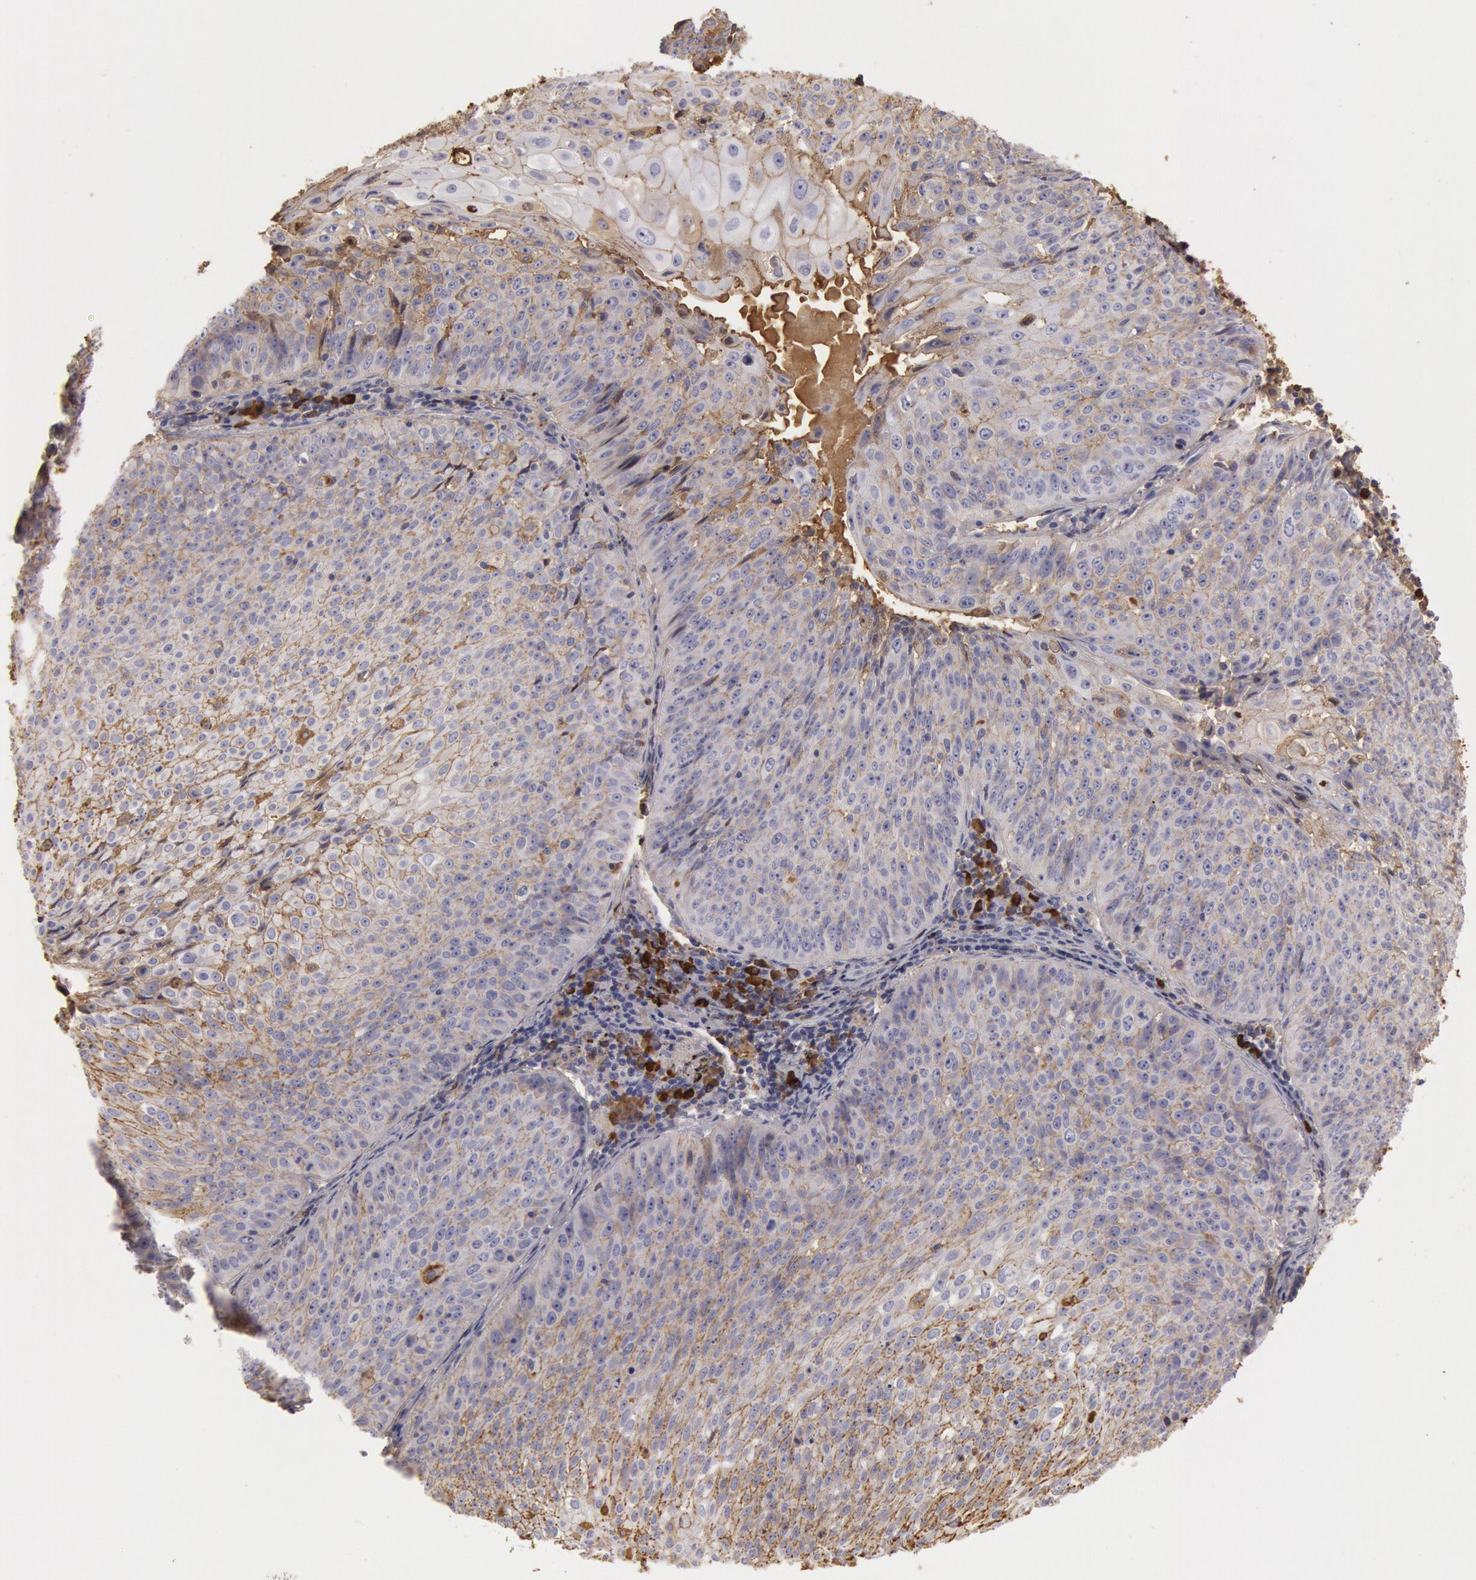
{"staining": {"intensity": "weak", "quantity": "25%-75%", "location": "cytoplasmic/membranous"}, "tissue": "lung cancer", "cell_type": "Tumor cells", "image_type": "cancer", "snomed": [{"axis": "morphology", "description": "Adenocarcinoma, NOS"}, {"axis": "topography", "description": "Lung"}], "caption": "Immunohistochemical staining of human lung adenocarcinoma exhibits low levels of weak cytoplasmic/membranous staining in about 25%-75% of tumor cells. The protein of interest is stained brown, and the nuclei are stained in blue (DAB IHC with brightfield microscopy, high magnification).", "gene": "IGHG1", "patient": {"sex": "male", "age": 60}}